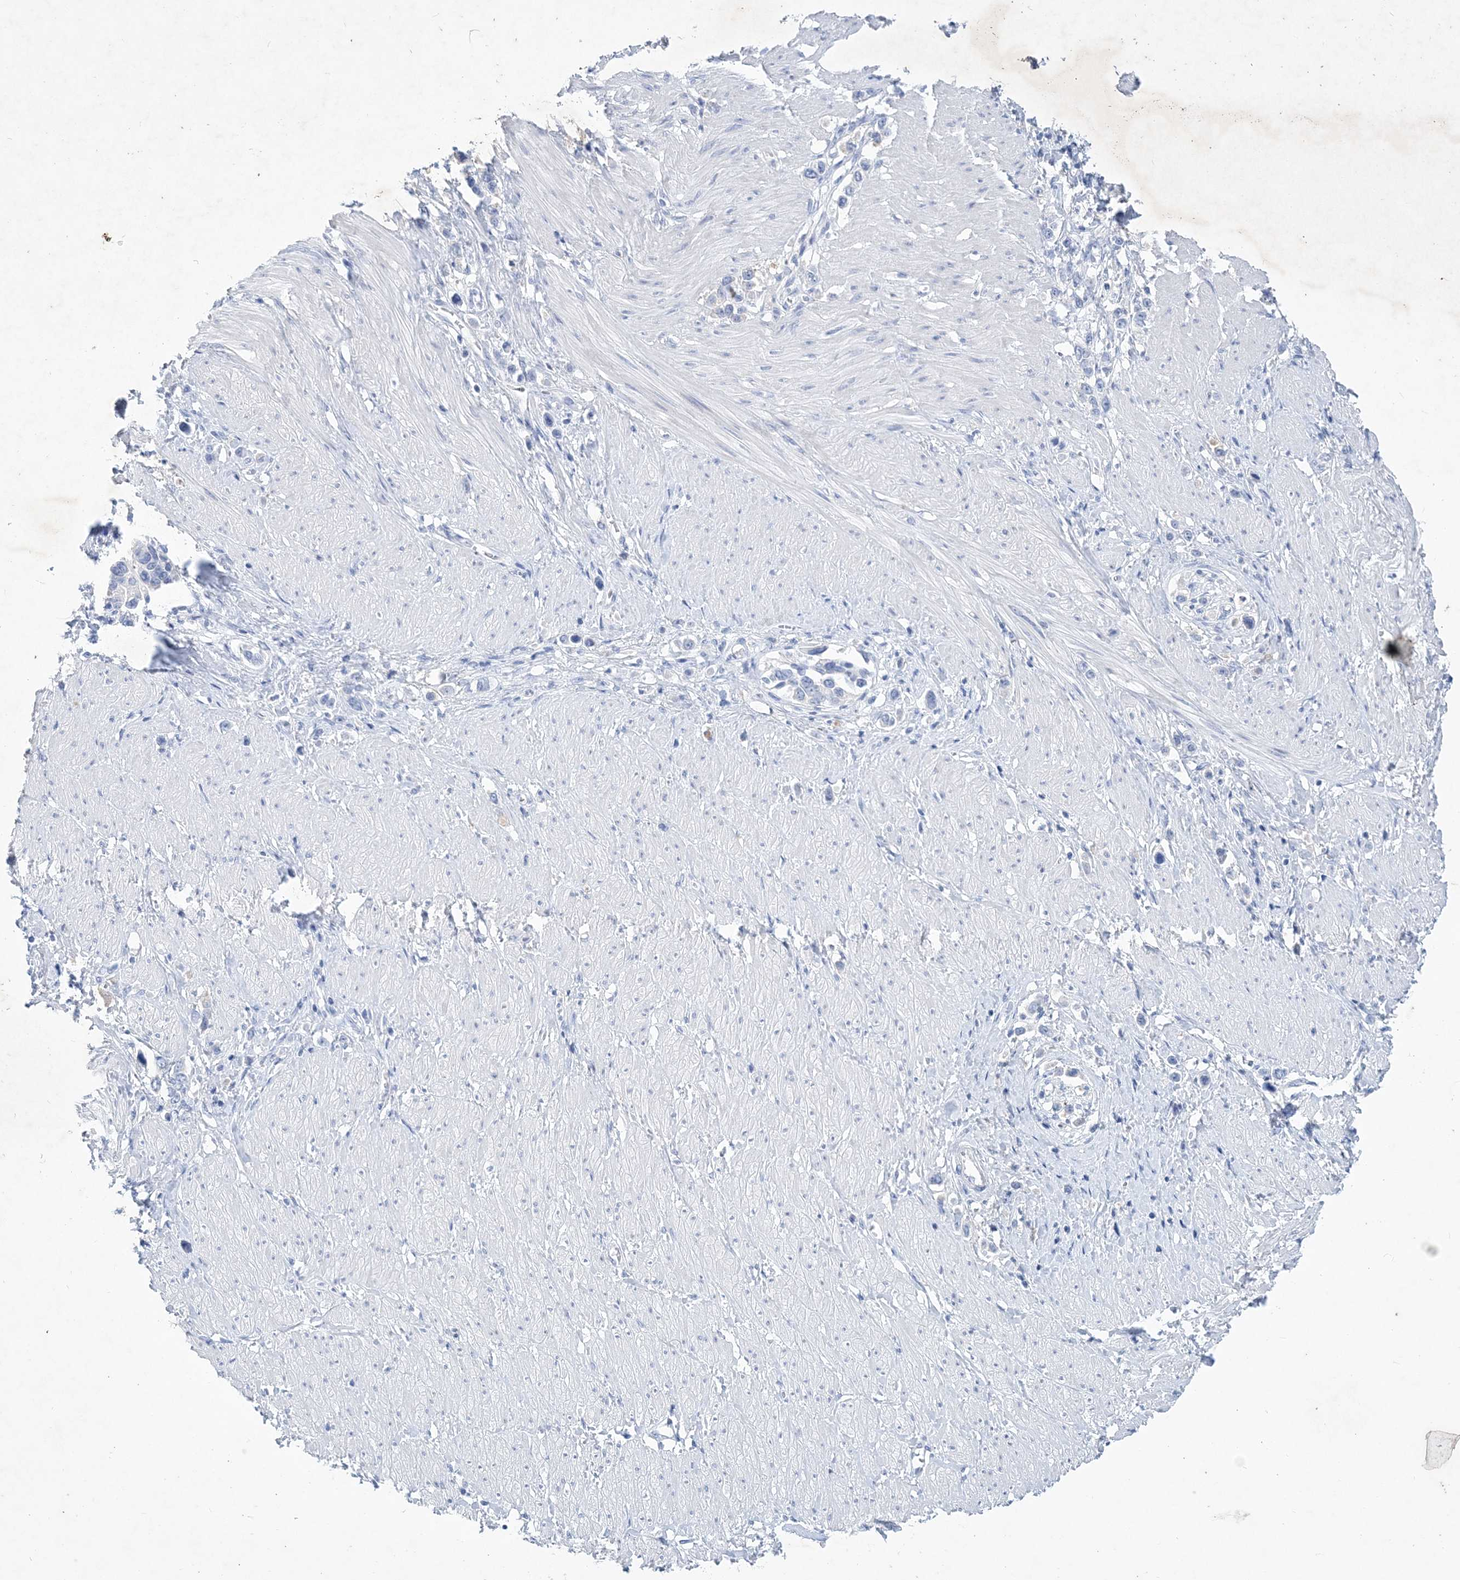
{"staining": {"intensity": "negative", "quantity": "none", "location": "none"}, "tissue": "stomach cancer", "cell_type": "Tumor cells", "image_type": "cancer", "snomed": [{"axis": "morphology", "description": "Normal tissue, NOS"}, {"axis": "morphology", "description": "Adenocarcinoma, NOS"}, {"axis": "topography", "description": "Stomach, upper"}, {"axis": "topography", "description": "Stomach"}], "caption": "There is no significant staining in tumor cells of stomach cancer. The staining is performed using DAB brown chromogen with nuclei counter-stained in using hematoxylin.", "gene": "COPS8", "patient": {"sex": "female", "age": 65}}